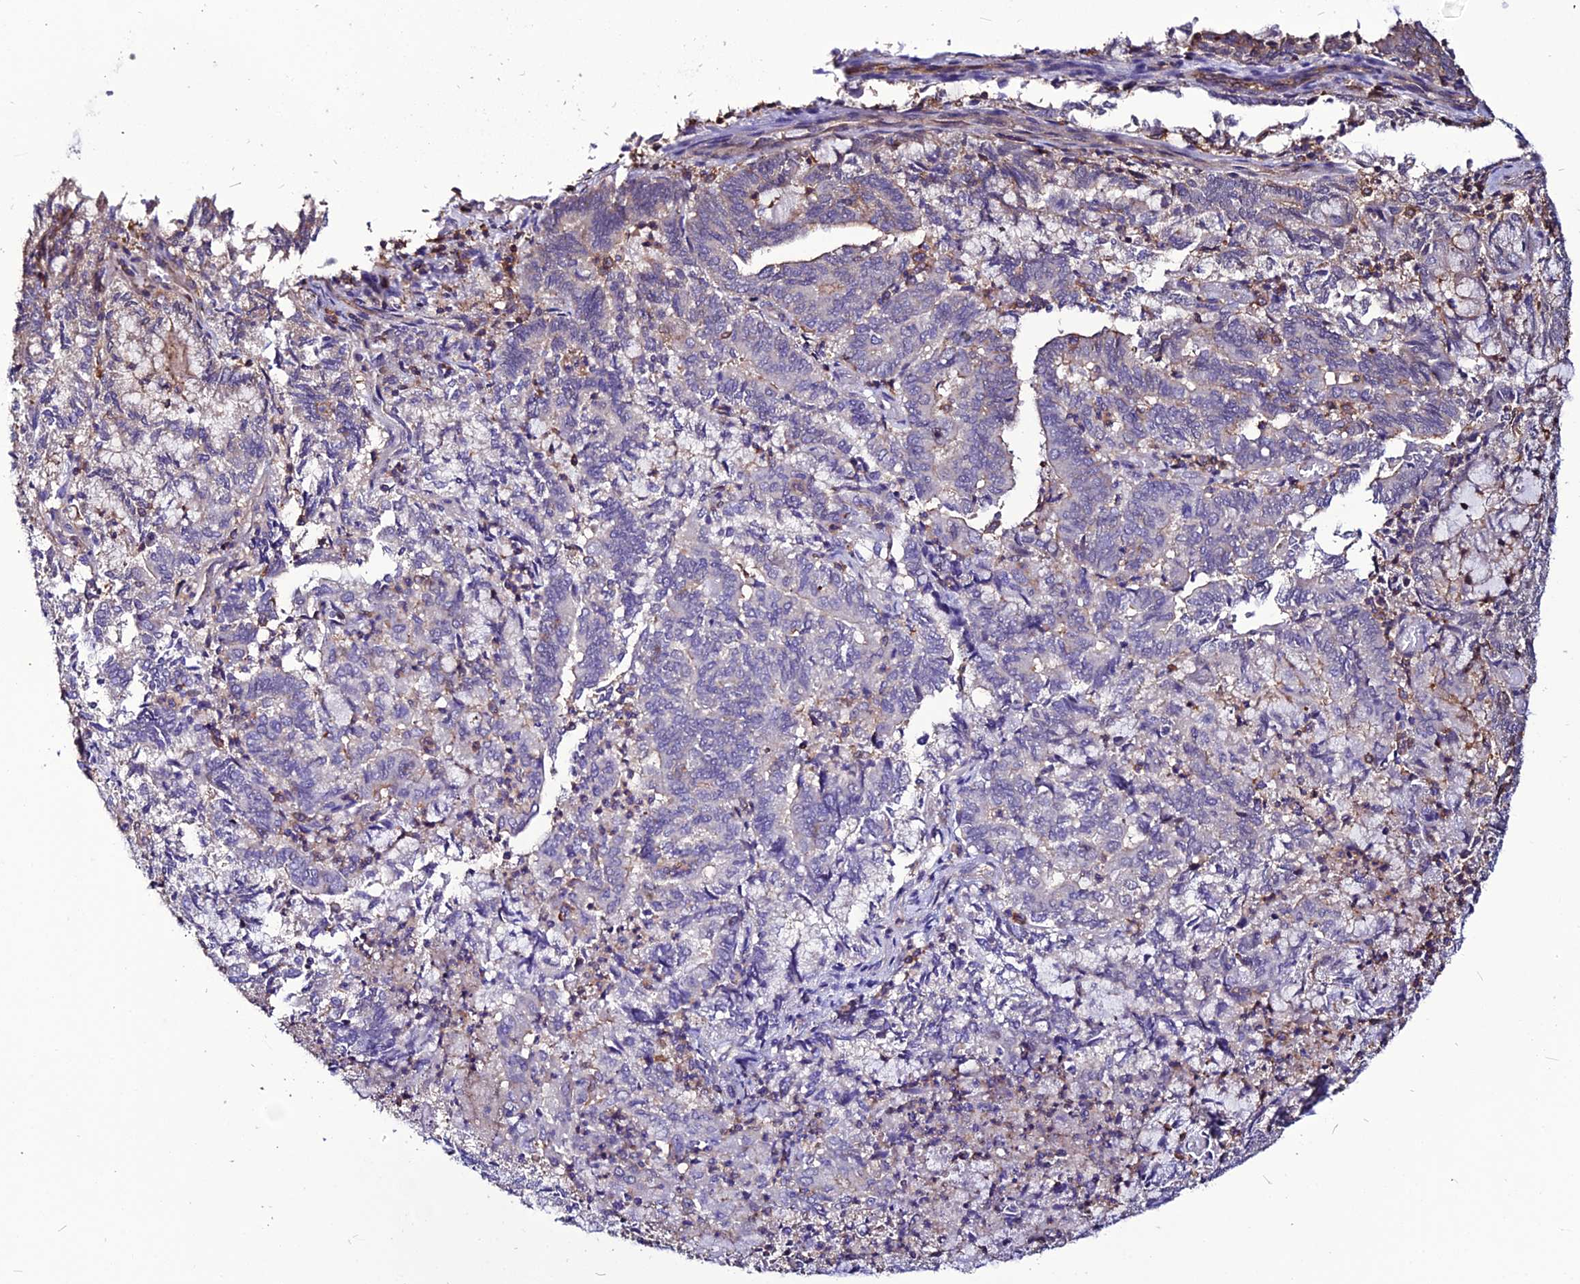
{"staining": {"intensity": "negative", "quantity": "none", "location": "none"}, "tissue": "endometrial cancer", "cell_type": "Tumor cells", "image_type": "cancer", "snomed": [{"axis": "morphology", "description": "Adenocarcinoma, NOS"}, {"axis": "topography", "description": "Endometrium"}], "caption": "Tumor cells show no significant protein staining in adenocarcinoma (endometrial).", "gene": "USP17L15", "patient": {"sex": "female", "age": 80}}